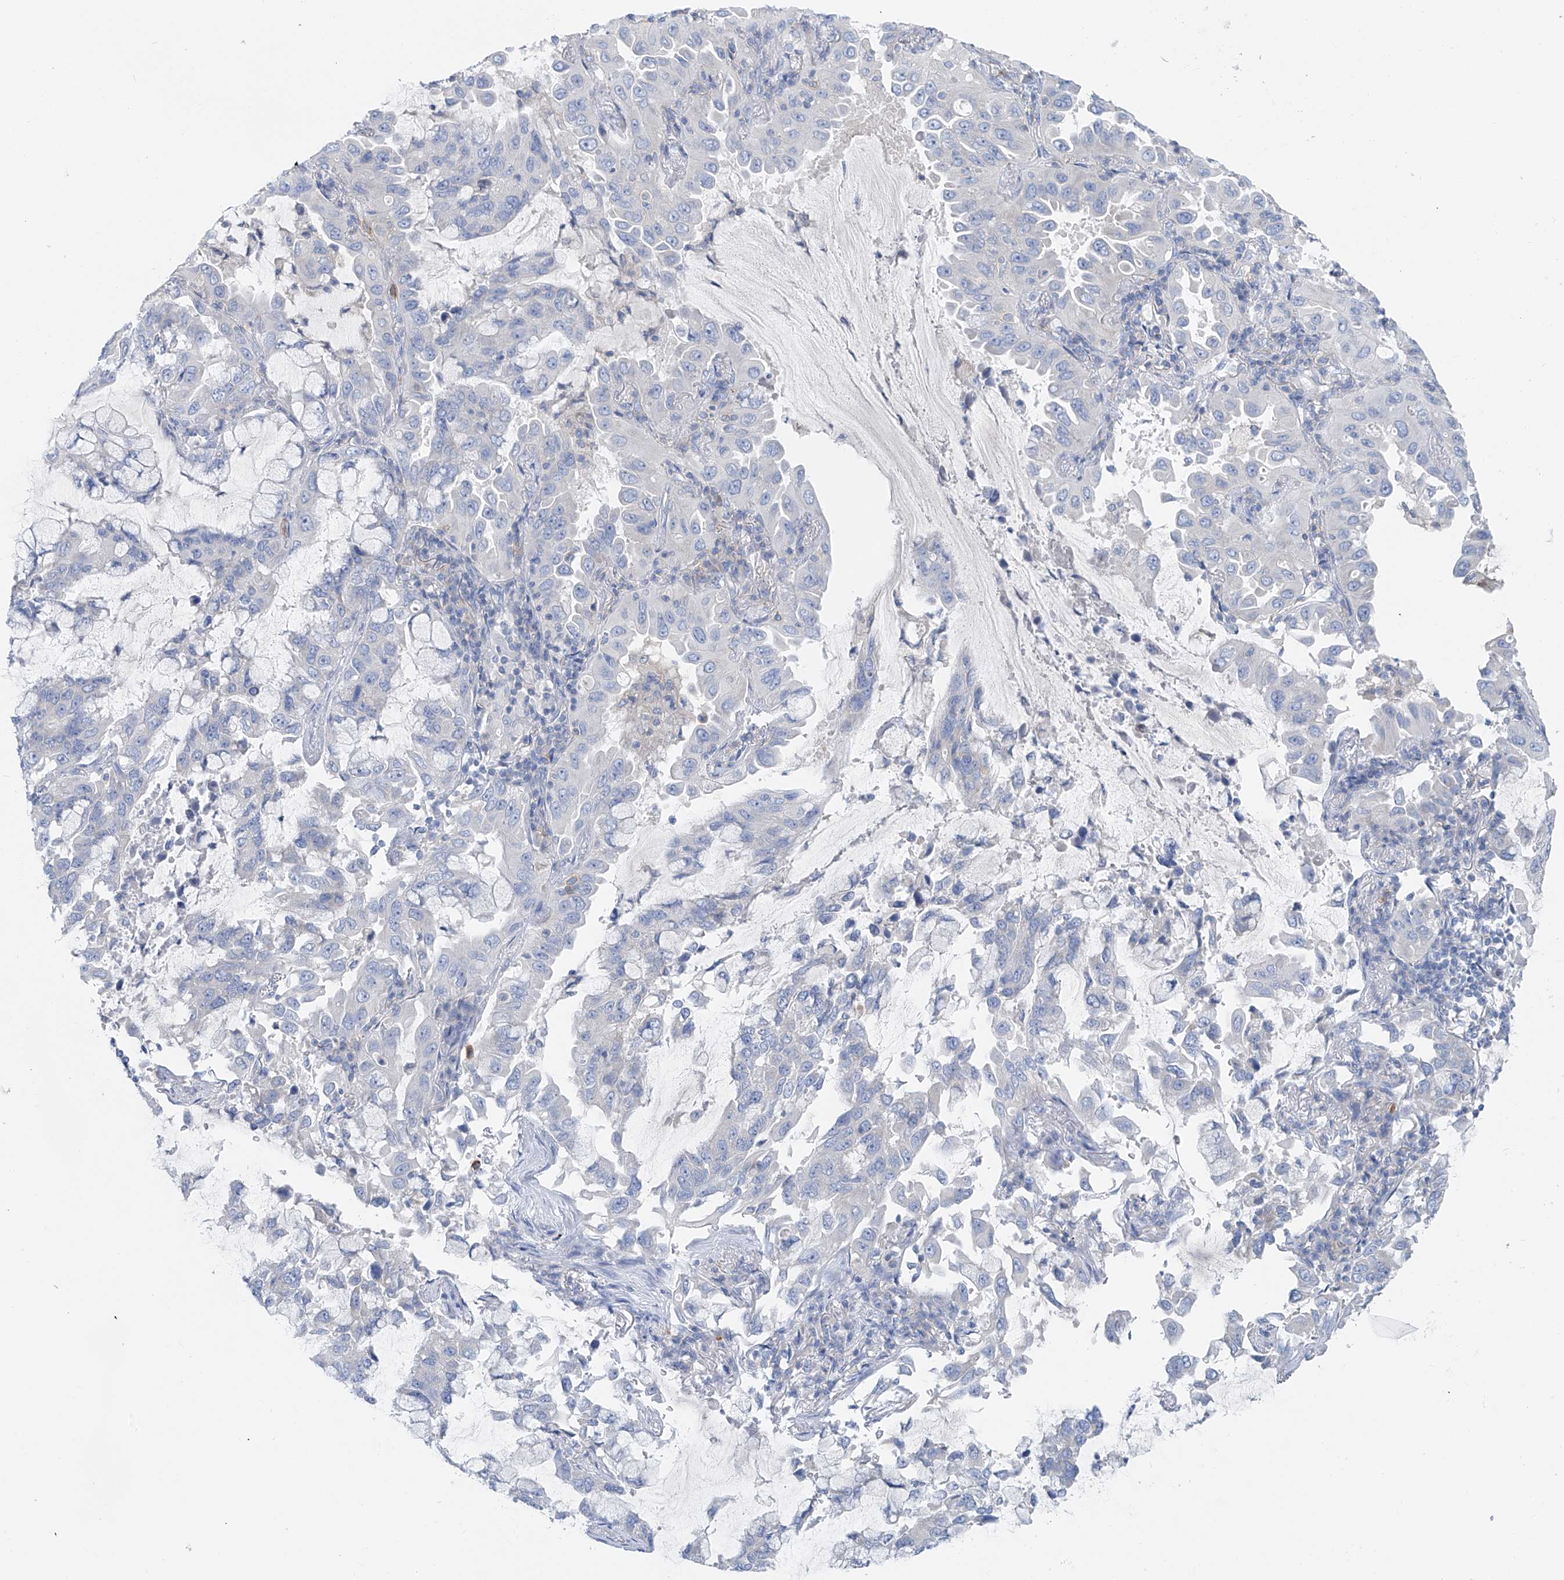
{"staining": {"intensity": "negative", "quantity": "none", "location": "none"}, "tissue": "lung cancer", "cell_type": "Tumor cells", "image_type": "cancer", "snomed": [{"axis": "morphology", "description": "Adenocarcinoma, NOS"}, {"axis": "topography", "description": "Lung"}], "caption": "Human lung cancer (adenocarcinoma) stained for a protein using IHC displays no staining in tumor cells.", "gene": "POMGNT2", "patient": {"sex": "male", "age": 64}}